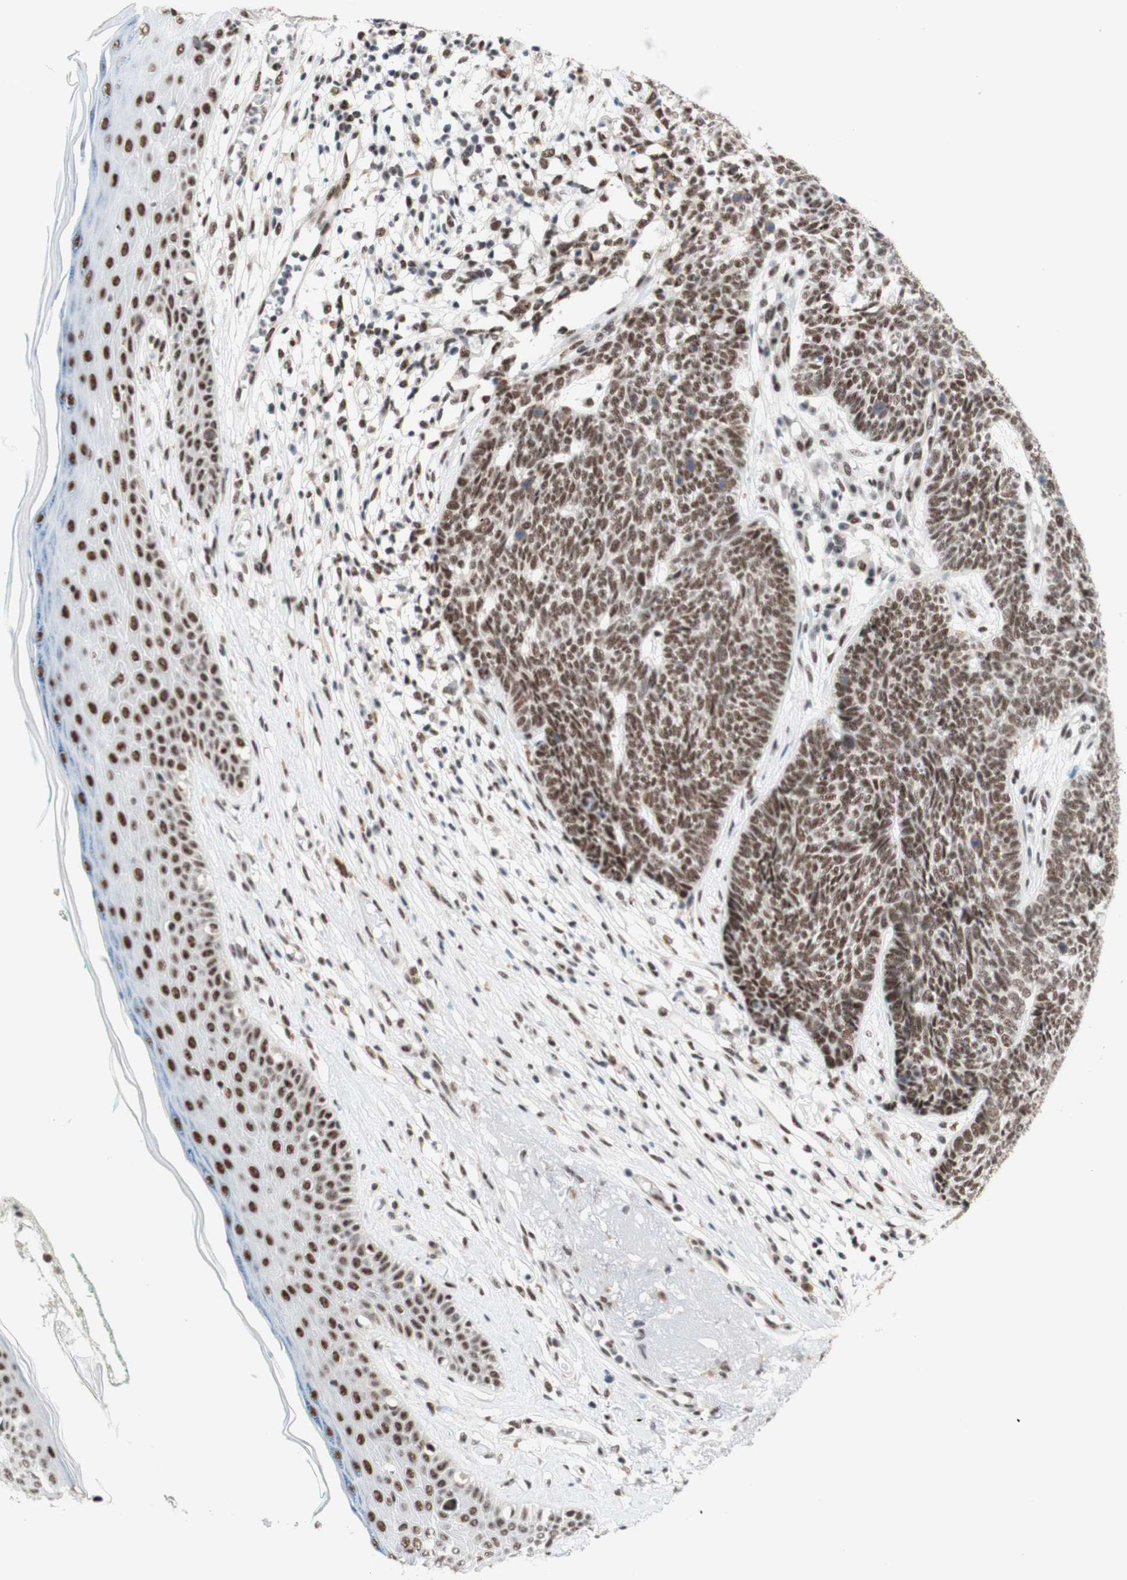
{"staining": {"intensity": "moderate", "quantity": ">75%", "location": "nuclear"}, "tissue": "skin cancer", "cell_type": "Tumor cells", "image_type": "cancer", "snomed": [{"axis": "morphology", "description": "Basal cell carcinoma"}, {"axis": "topography", "description": "Skin"}], "caption": "Moderate nuclear staining is appreciated in about >75% of tumor cells in skin basal cell carcinoma. (Brightfield microscopy of DAB IHC at high magnification).", "gene": "PRPF19", "patient": {"sex": "female", "age": 84}}